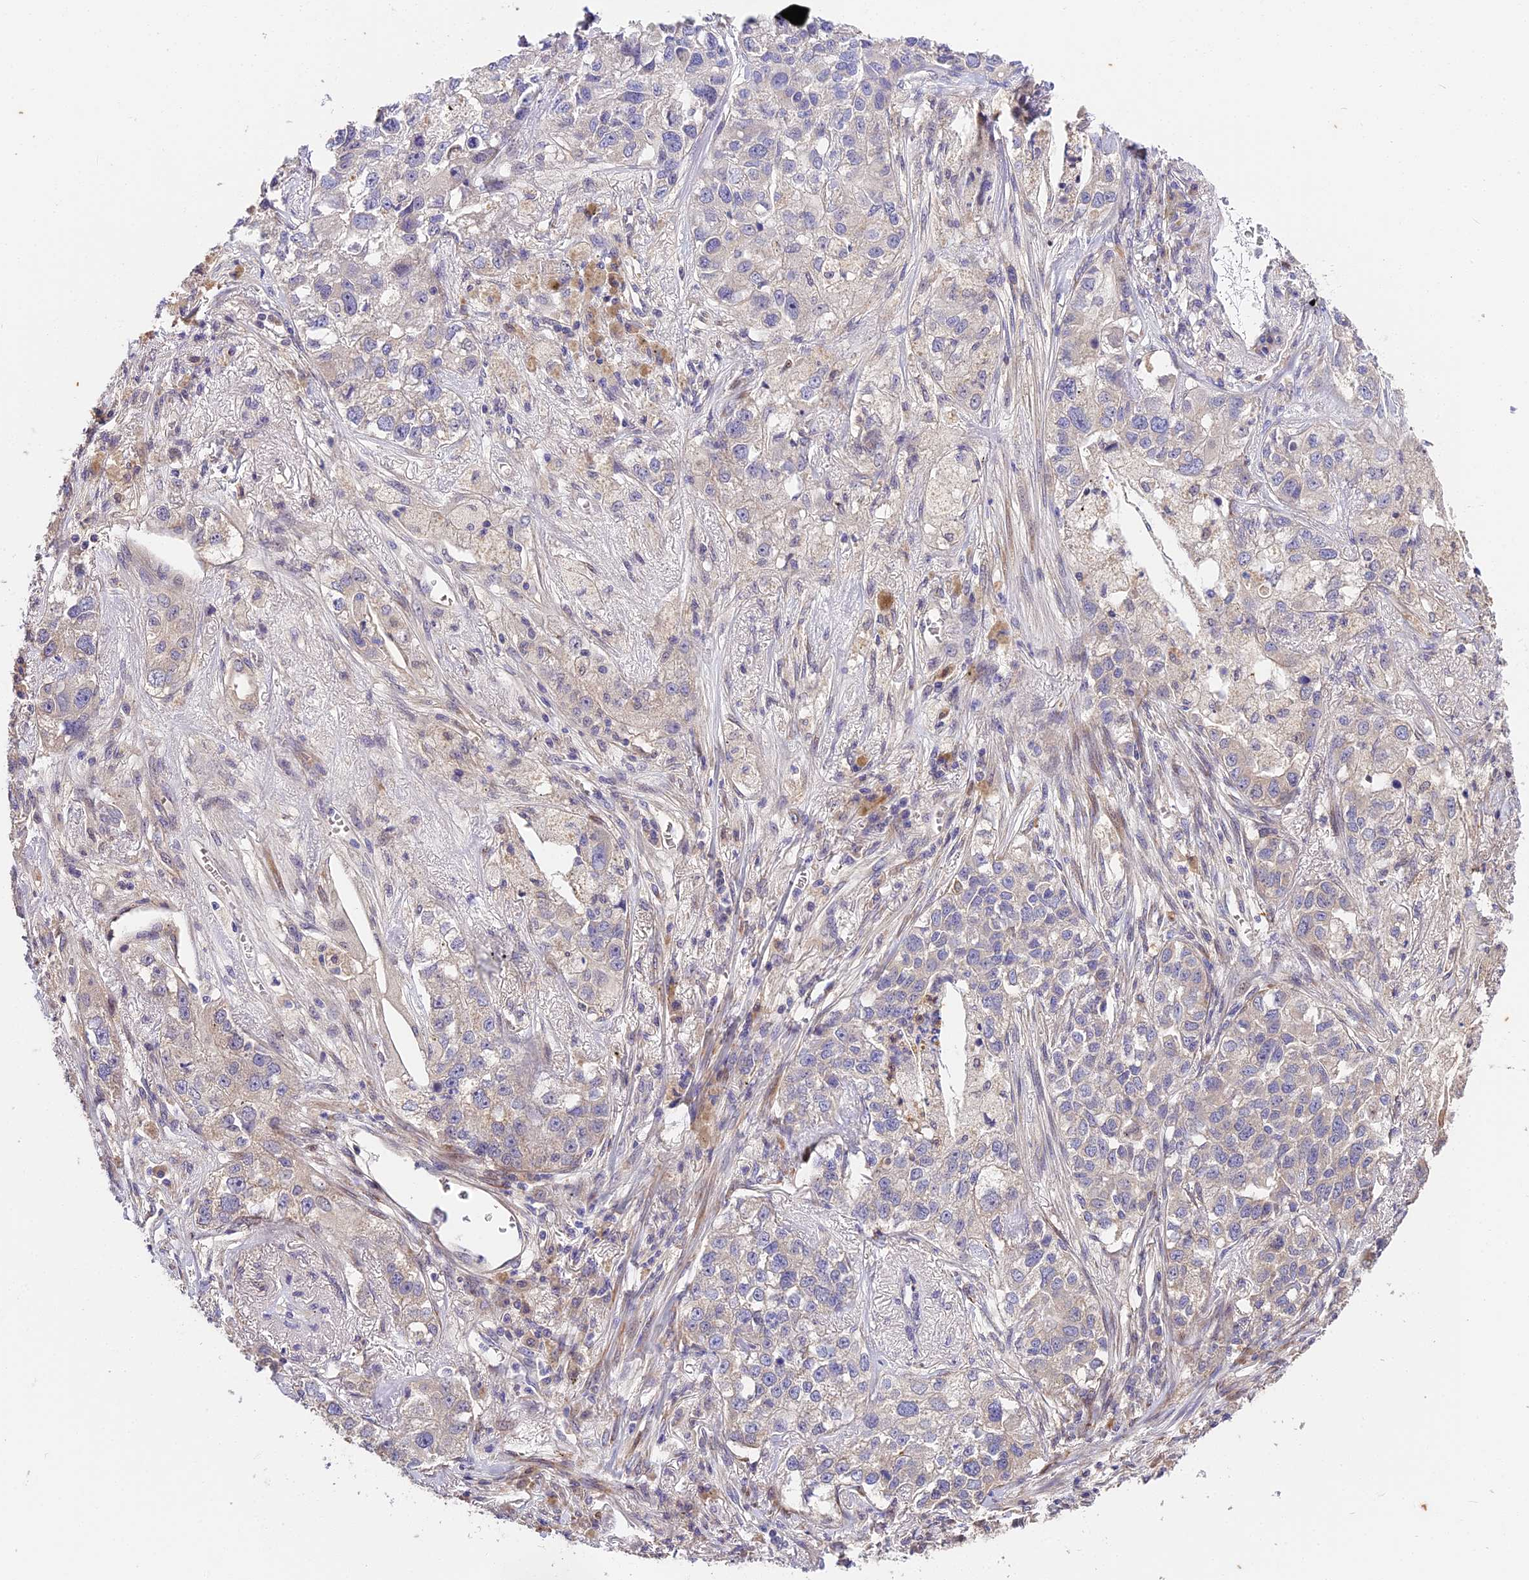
{"staining": {"intensity": "weak", "quantity": "<25%", "location": "cytoplasmic/membranous"}, "tissue": "lung cancer", "cell_type": "Tumor cells", "image_type": "cancer", "snomed": [{"axis": "morphology", "description": "Adenocarcinoma, NOS"}, {"axis": "topography", "description": "Lung"}], "caption": "There is no significant positivity in tumor cells of lung adenocarcinoma.", "gene": "BSCL2", "patient": {"sex": "male", "age": 49}}